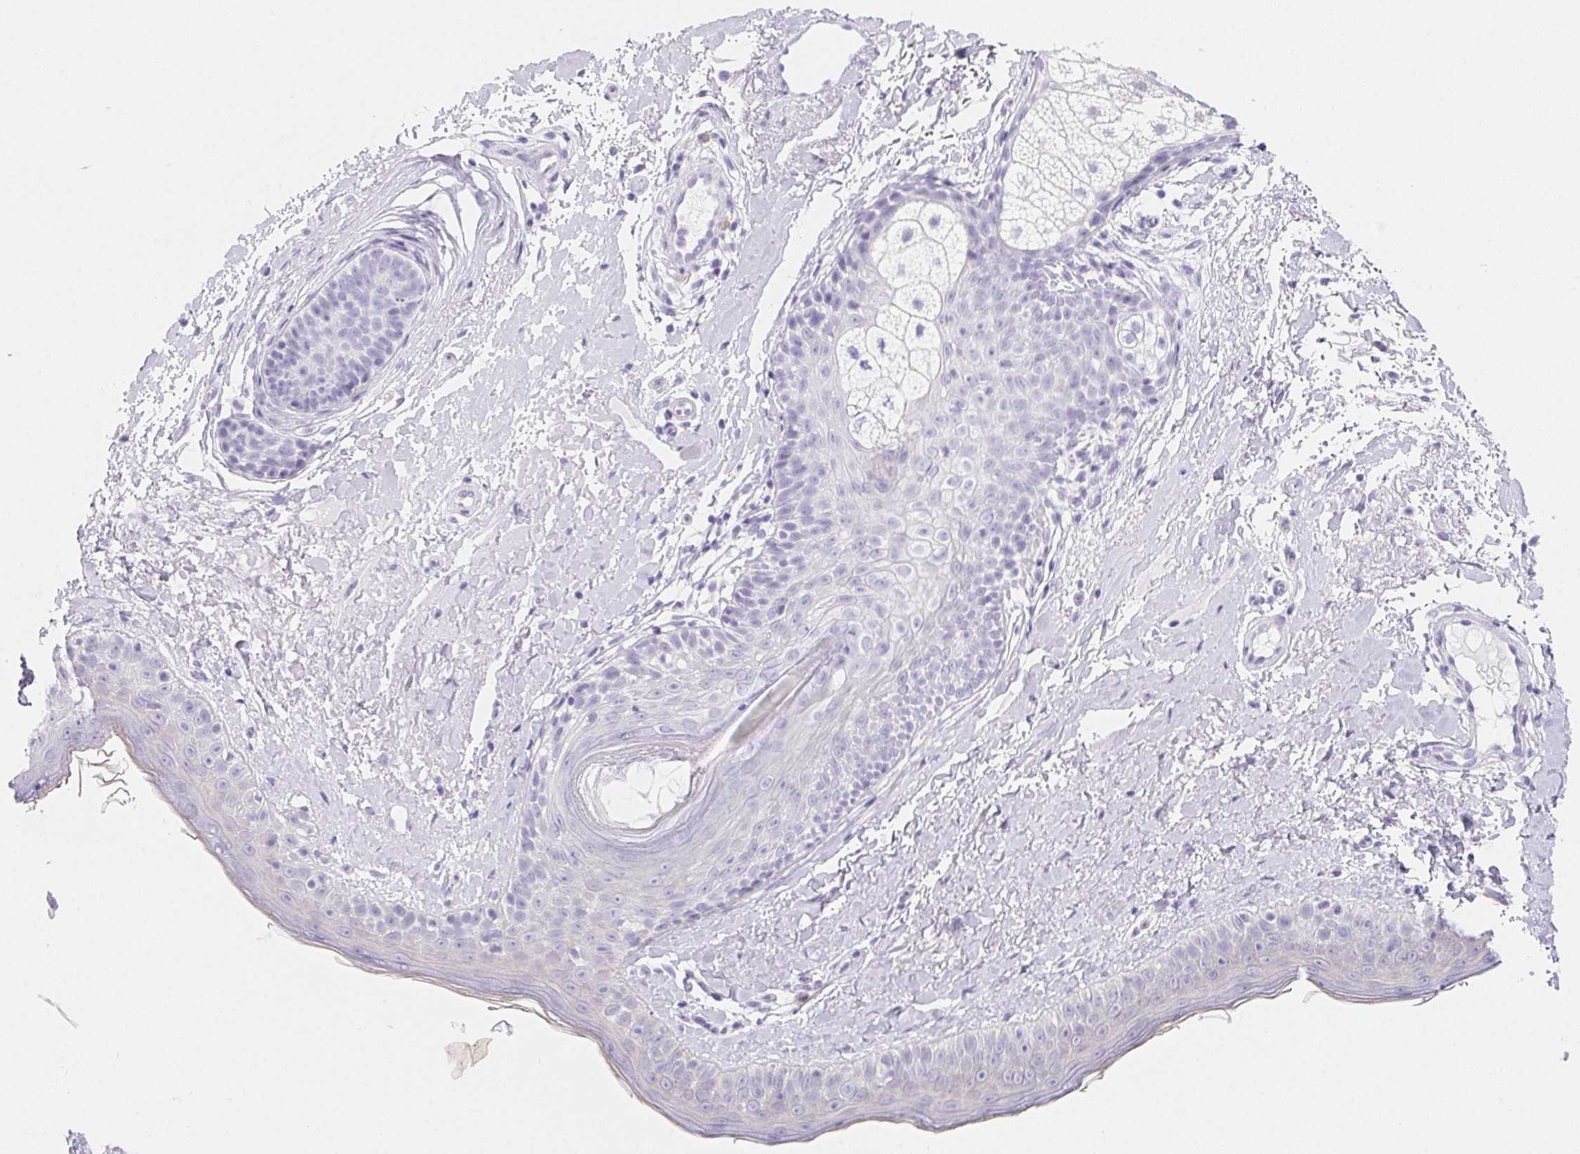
{"staining": {"intensity": "negative", "quantity": "none", "location": "none"}, "tissue": "skin", "cell_type": "Fibroblasts", "image_type": "normal", "snomed": [{"axis": "morphology", "description": "Normal tissue, NOS"}, {"axis": "topography", "description": "Skin"}], "caption": "IHC of normal human skin exhibits no positivity in fibroblasts.", "gene": "ZBBX", "patient": {"sex": "male", "age": 73}}